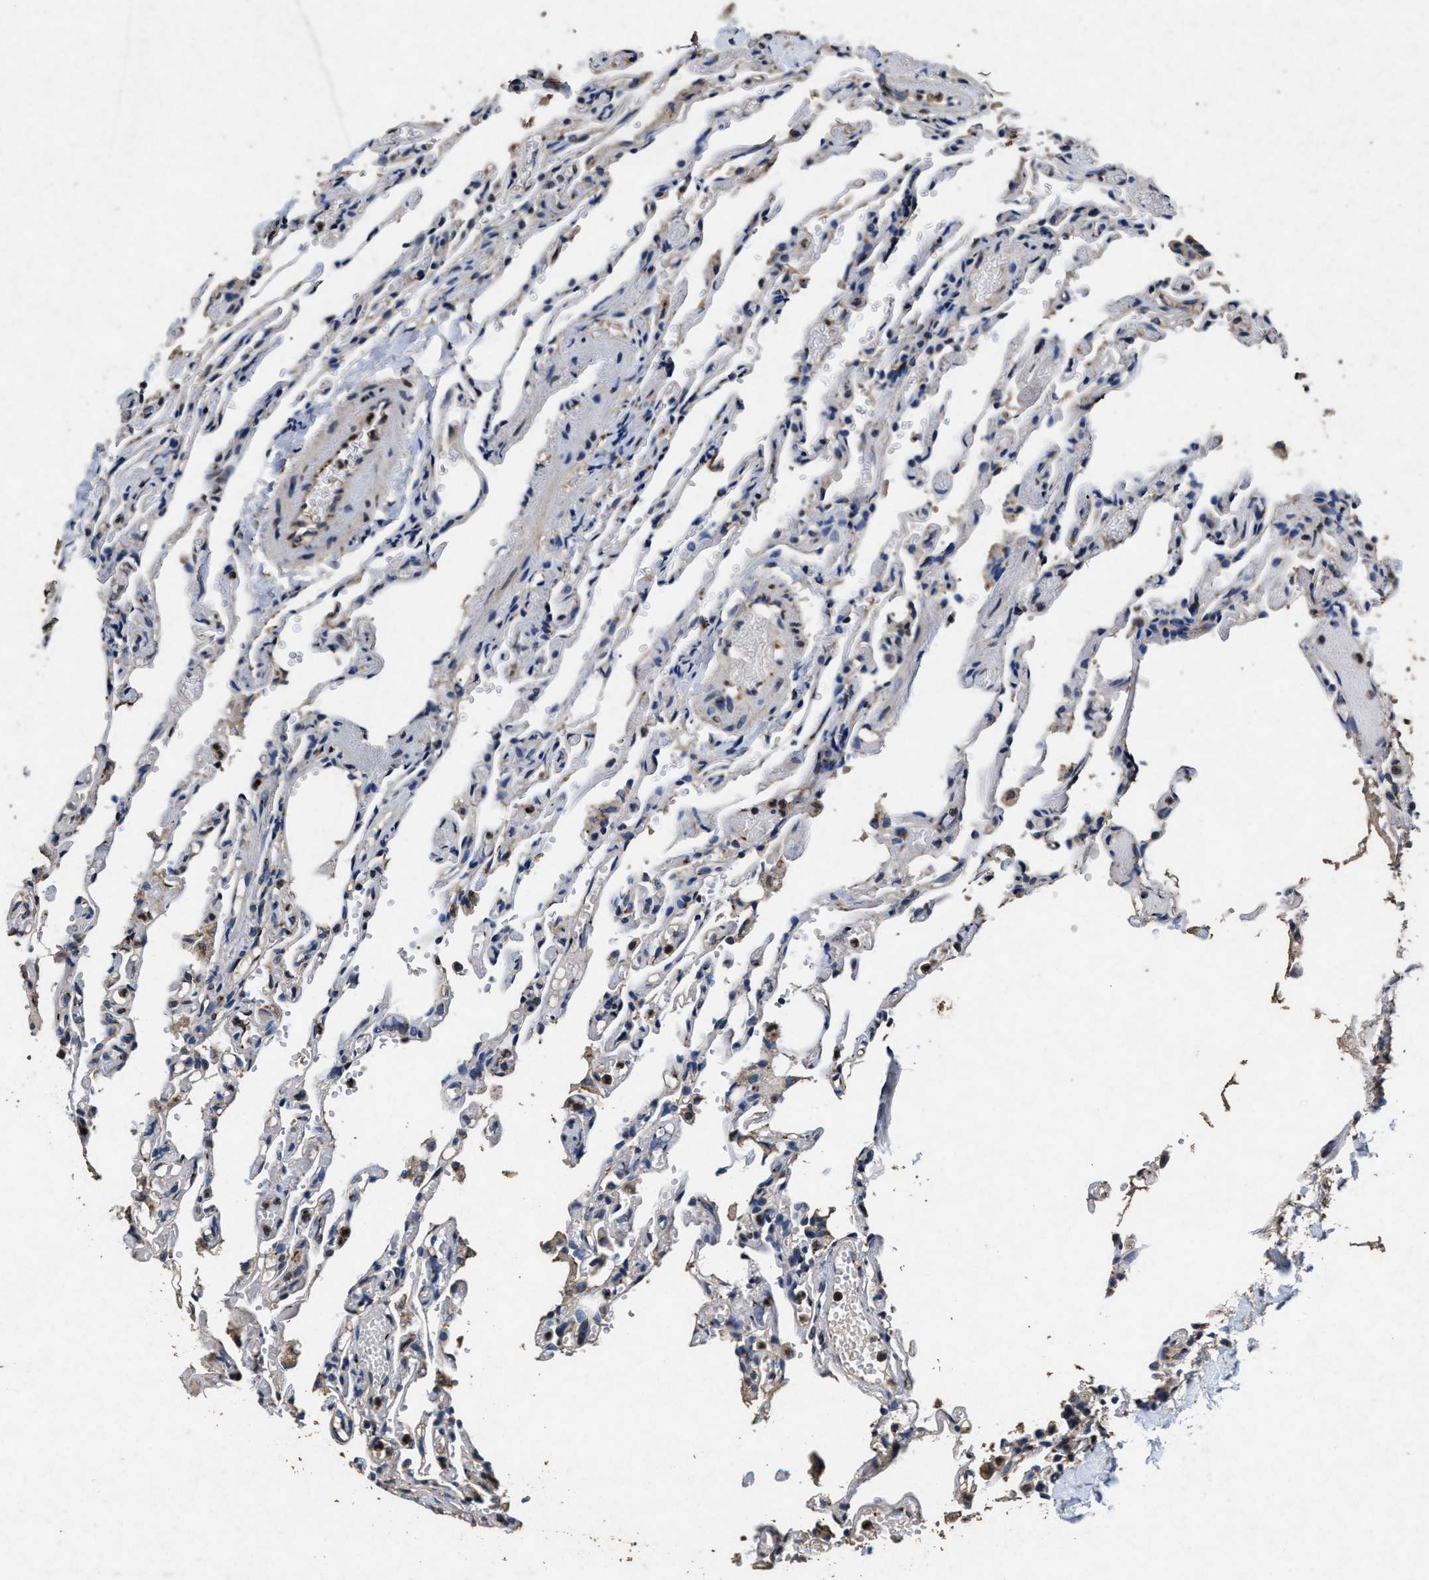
{"staining": {"intensity": "negative", "quantity": "none", "location": "none"}, "tissue": "lung", "cell_type": "Alveolar cells", "image_type": "normal", "snomed": [{"axis": "morphology", "description": "Normal tissue, NOS"}, {"axis": "topography", "description": "Lung"}], "caption": "Protein analysis of benign lung displays no significant positivity in alveolar cells. (DAB (3,3'-diaminobenzidine) IHC visualized using brightfield microscopy, high magnification).", "gene": "TPST2", "patient": {"sex": "male", "age": 21}}